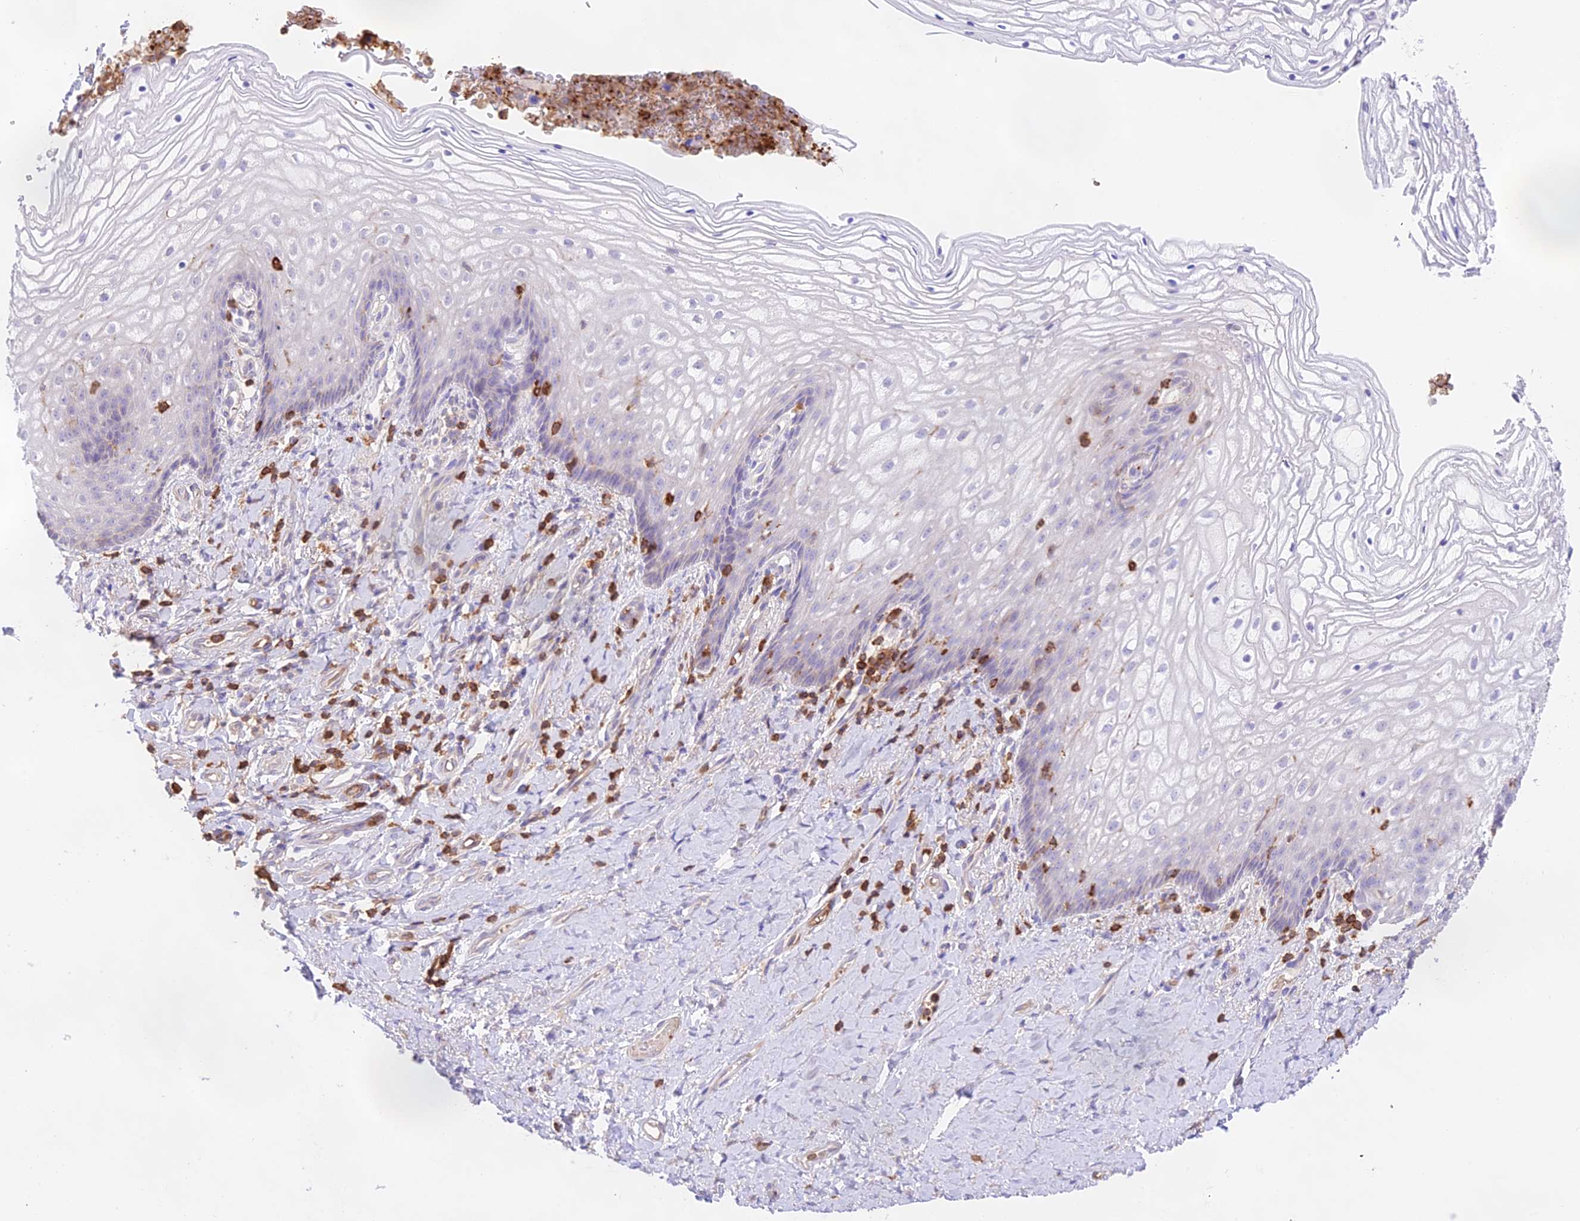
{"staining": {"intensity": "negative", "quantity": "none", "location": "none"}, "tissue": "vagina", "cell_type": "Squamous epithelial cells", "image_type": "normal", "snomed": [{"axis": "morphology", "description": "Normal tissue, NOS"}, {"axis": "topography", "description": "Vagina"}], "caption": "Squamous epithelial cells show no significant positivity in benign vagina. (Brightfield microscopy of DAB immunohistochemistry (IHC) at high magnification).", "gene": "DENND1C", "patient": {"sex": "female", "age": 60}}